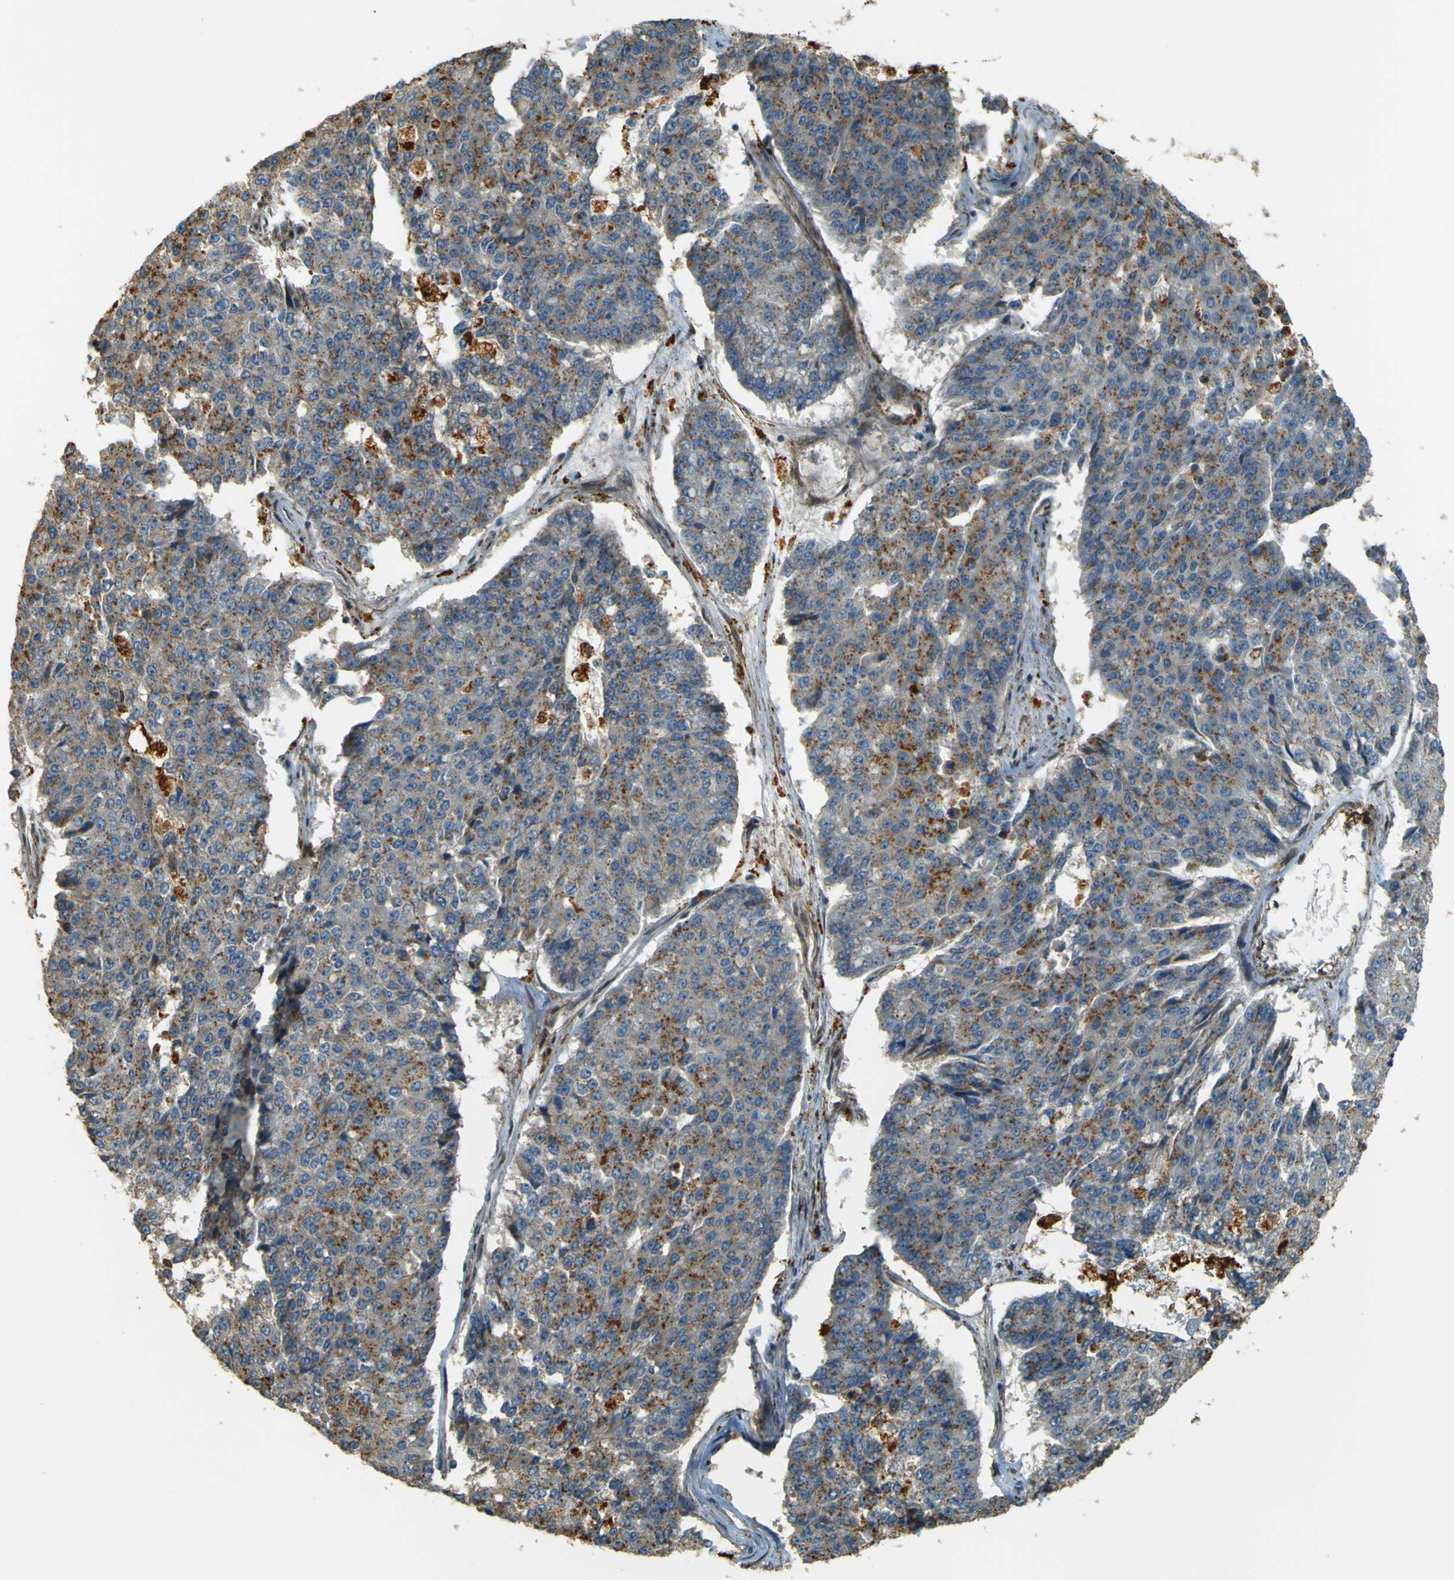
{"staining": {"intensity": "moderate", "quantity": "25%-75%", "location": "cytoplasmic/membranous"}, "tissue": "pancreatic cancer", "cell_type": "Tumor cells", "image_type": "cancer", "snomed": [{"axis": "morphology", "description": "Adenocarcinoma, NOS"}, {"axis": "topography", "description": "Pancreas"}], "caption": "This is a photomicrograph of immunohistochemistry (IHC) staining of pancreatic adenocarcinoma, which shows moderate staining in the cytoplasmic/membranous of tumor cells.", "gene": "NEXN", "patient": {"sex": "male", "age": 50}}